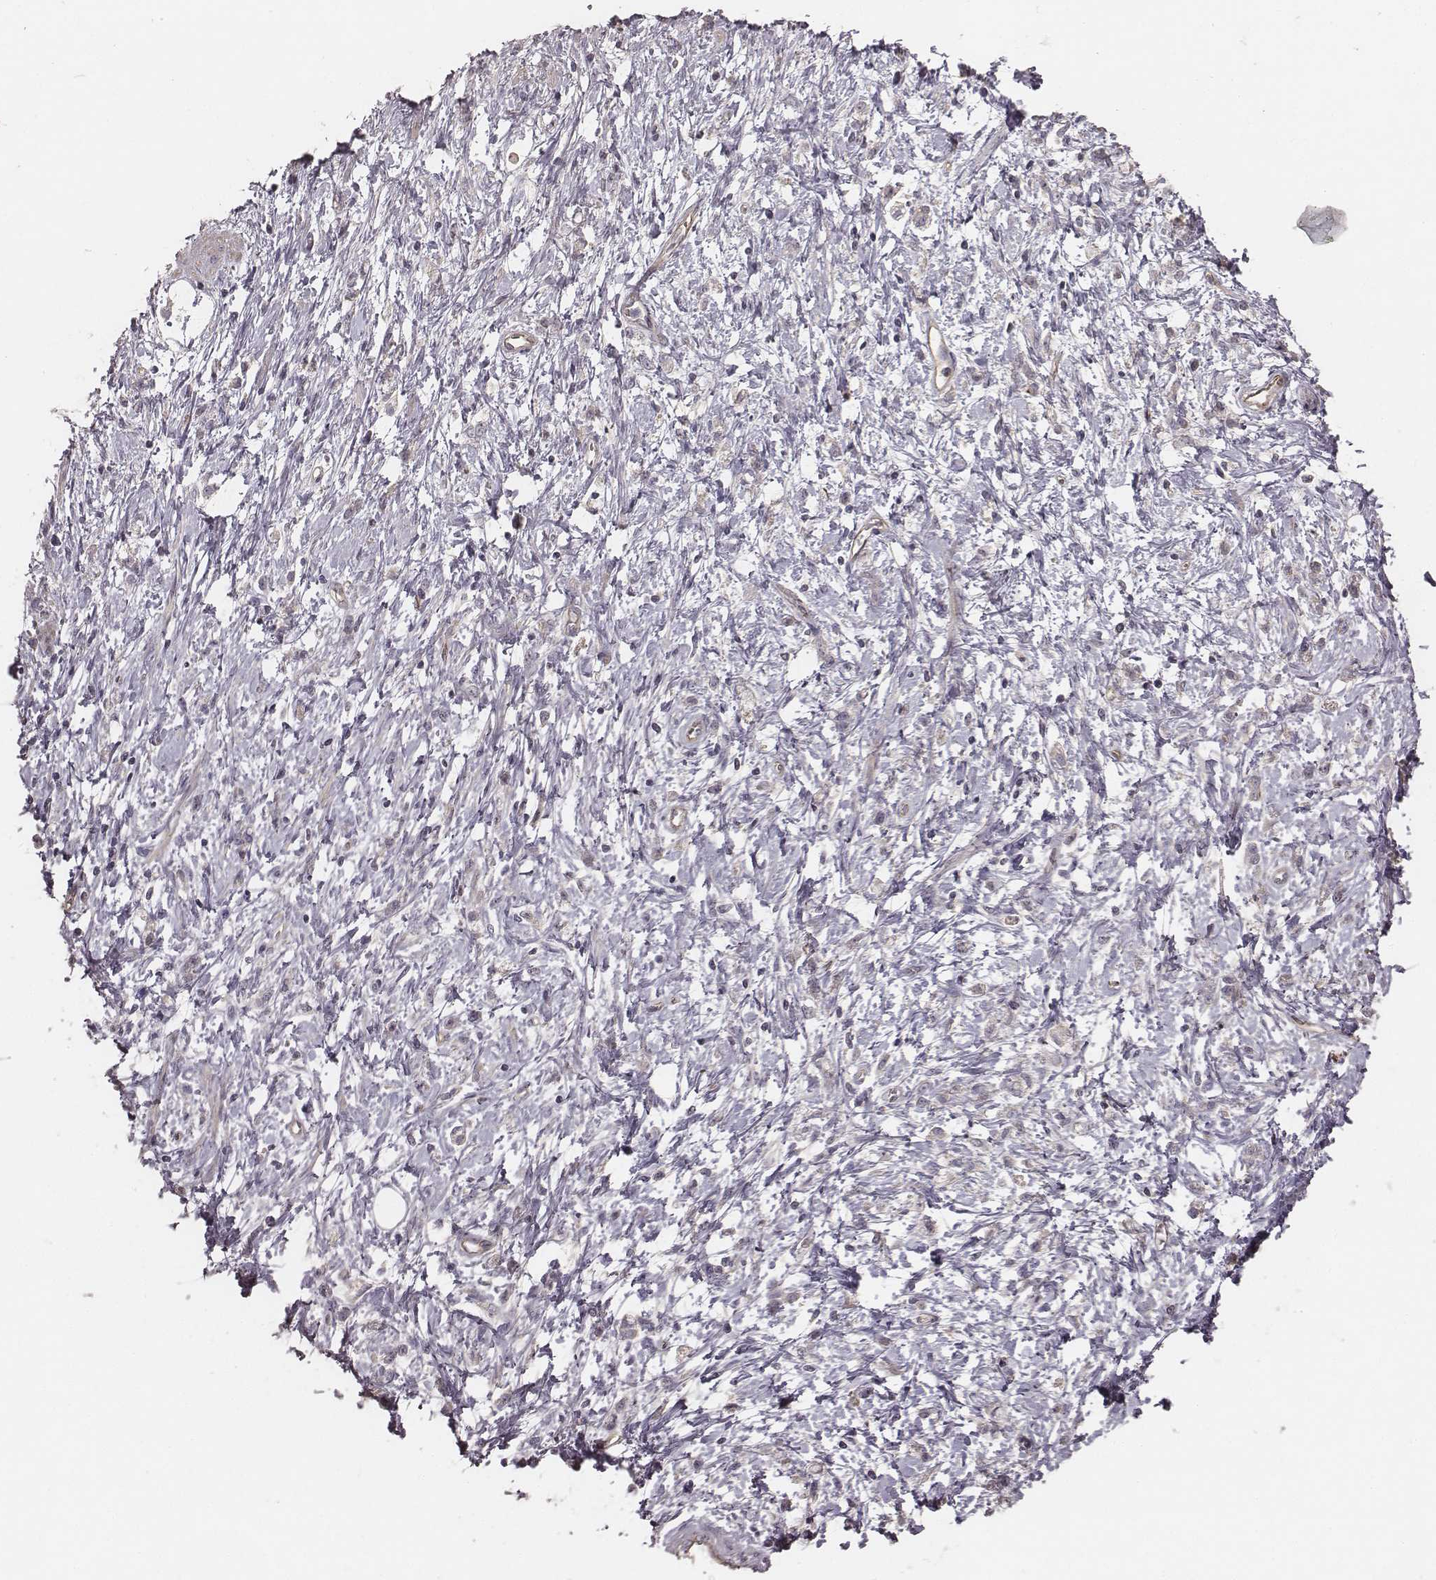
{"staining": {"intensity": "negative", "quantity": "none", "location": "none"}, "tissue": "stomach cancer", "cell_type": "Tumor cells", "image_type": "cancer", "snomed": [{"axis": "morphology", "description": "Adenocarcinoma, NOS"}, {"axis": "topography", "description": "Stomach"}], "caption": "Photomicrograph shows no significant protein expression in tumor cells of adenocarcinoma (stomach).", "gene": "OTOGL", "patient": {"sex": "female", "age": 60}}